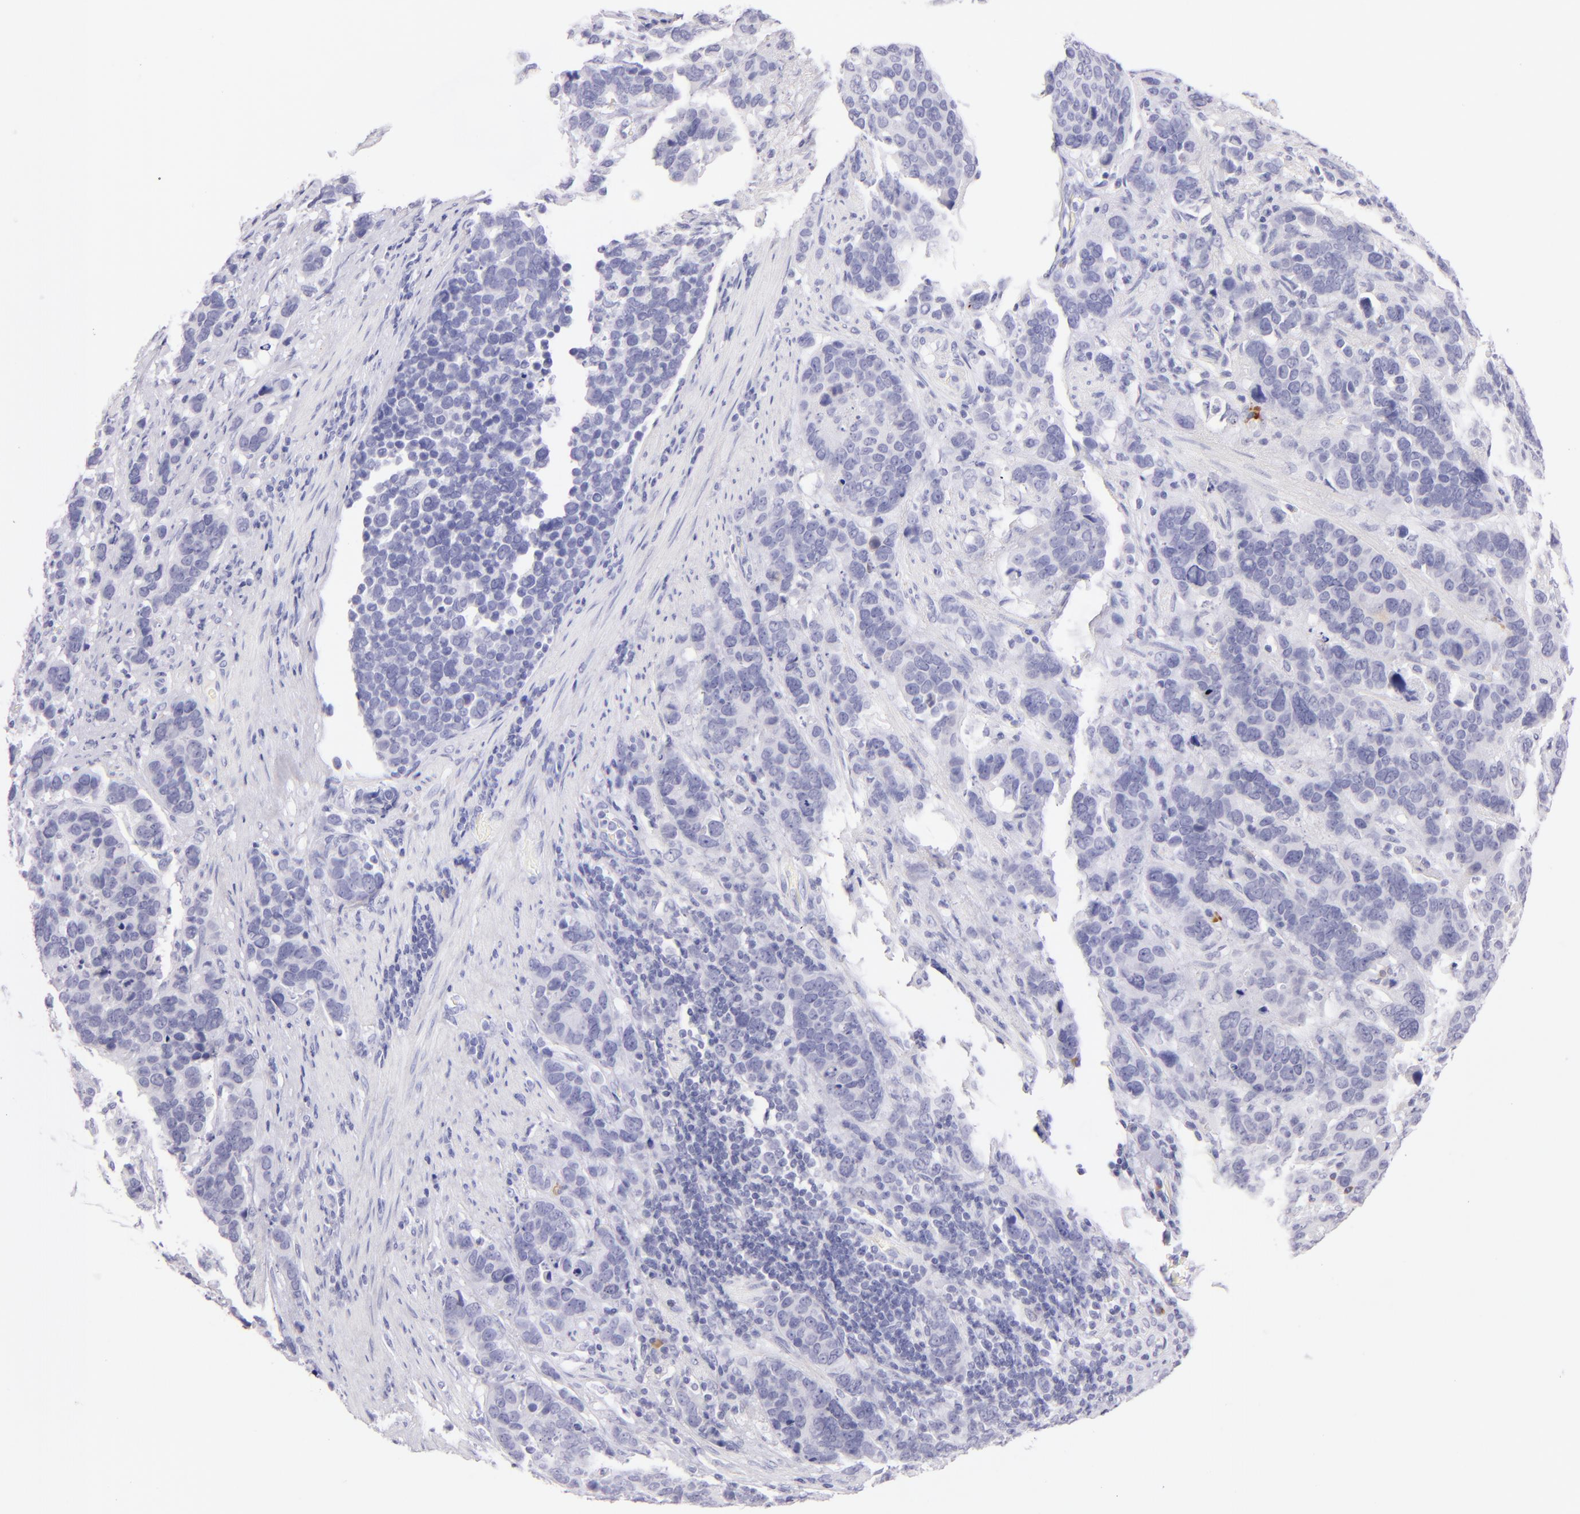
{"staining": {"intensity": "negative", "quantity": "none", "location": "none"}, "tissue": "stomach cancer", "cell_type": "Tumor cells", "image_type": "cancer", "snomed": [{"axis": "morphology", "description": "Adenocarcinoma, NOS"}, {"axis": "topography", "description": "Stomach, upper"}], "caption": "The IHC micrograph has no significant expression in tumor cells of stomach cancer (adenocarcinoma) tissue.", "gene": "SDC1", "patient": {"sex": "male", "age": 71}}